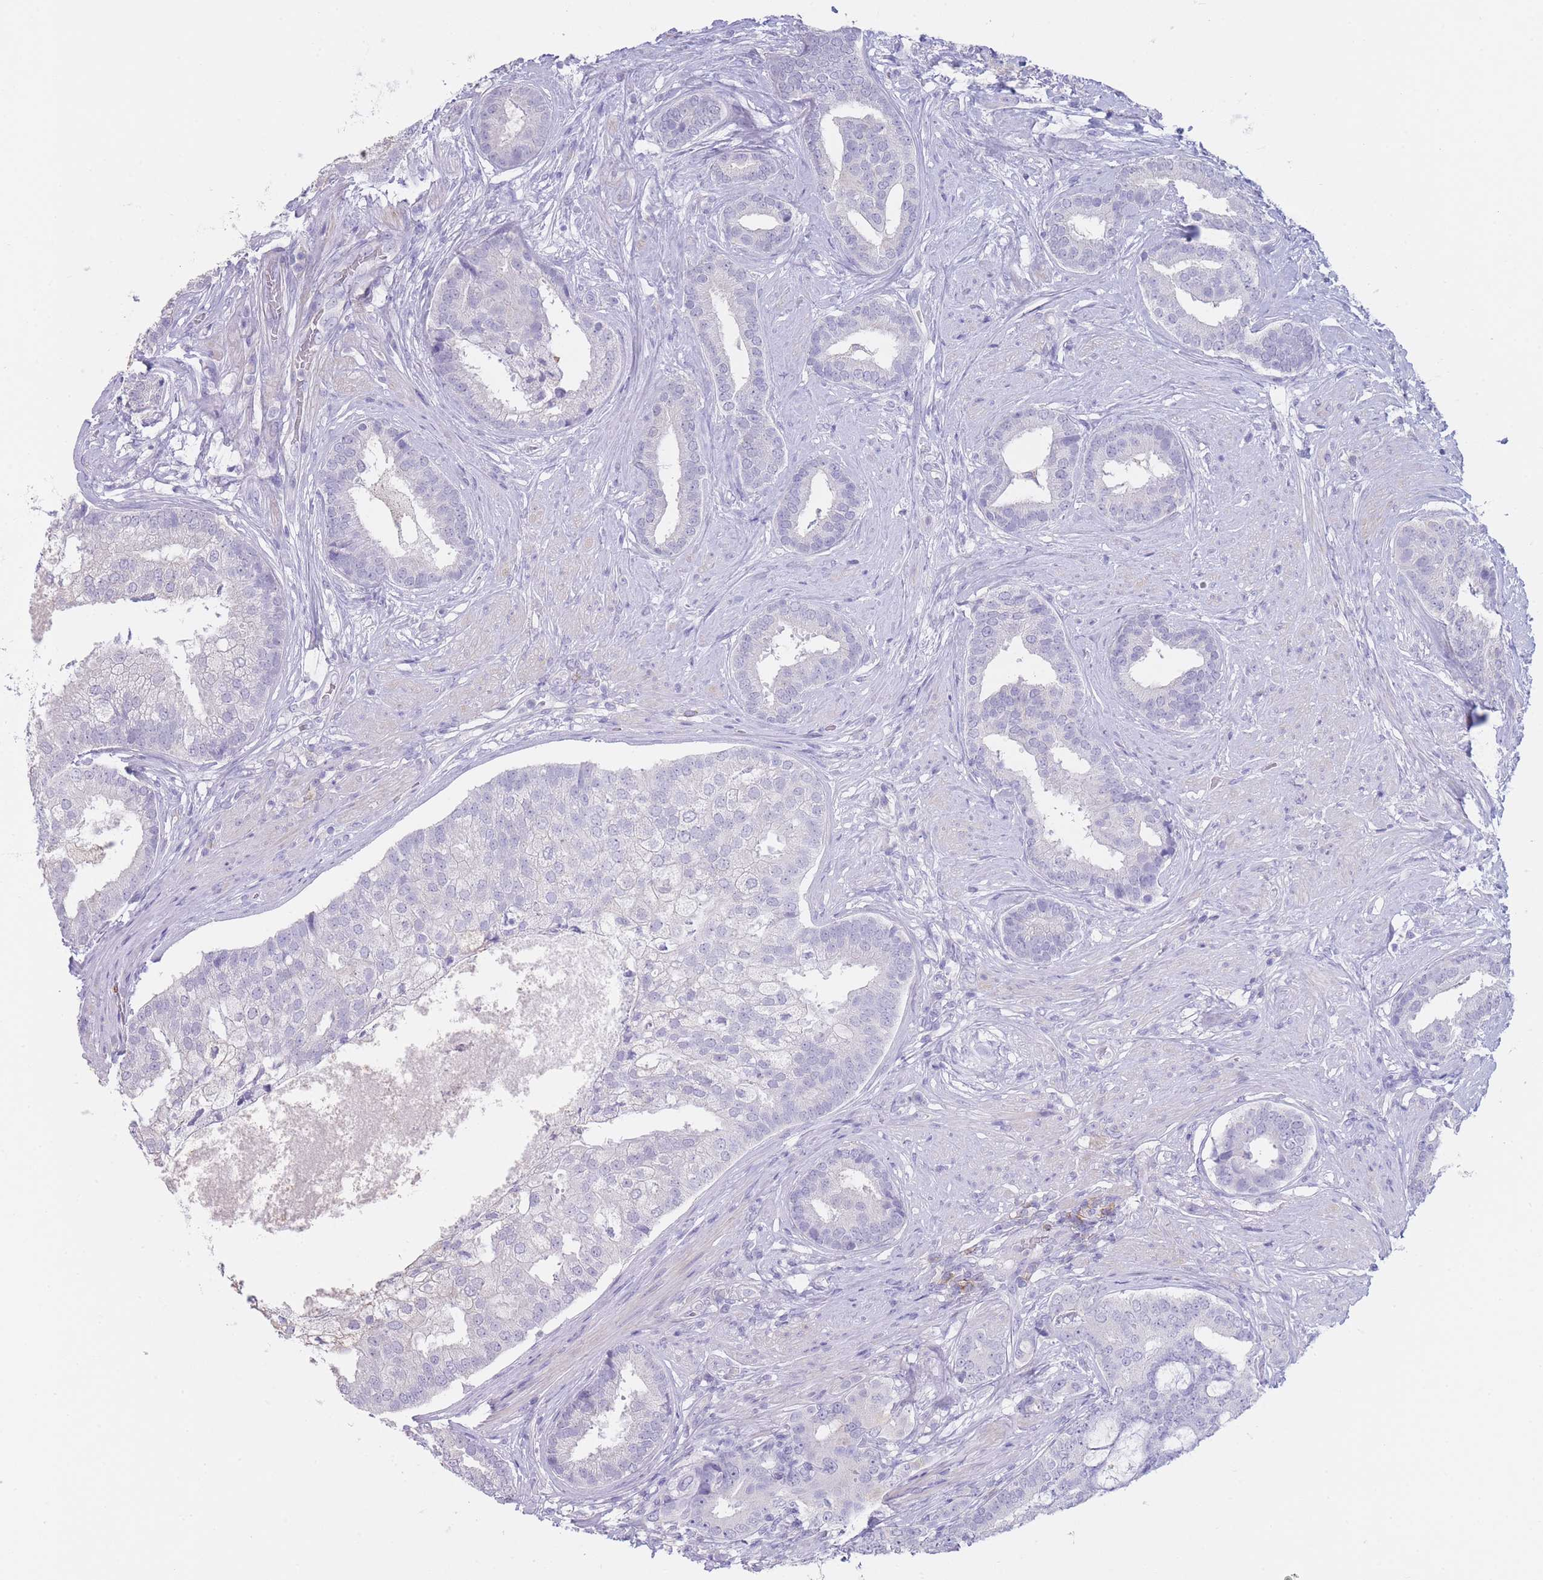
{"staining": {"intensity": "negative", "quantity": "none", "location": "none"}, "tissue": "prostate cancer", "cell_type": "Tumor cells", "image_type": "cancer", "snomed": [{"axis": "morphology", "description": "Adenocarcinoma, High grade"}, {"axis": "topography", "description": "Prostate"}], "caption": "Tumor cells show no significant staining in prostate cancer (high-grade adenocarcinoma). (DAB (3,3'-diaminobenzidine) immunohistochemistry with hematoxylin counter stain).", "gene": "CD37", "patient": {"sex": "male", "age": 55}}